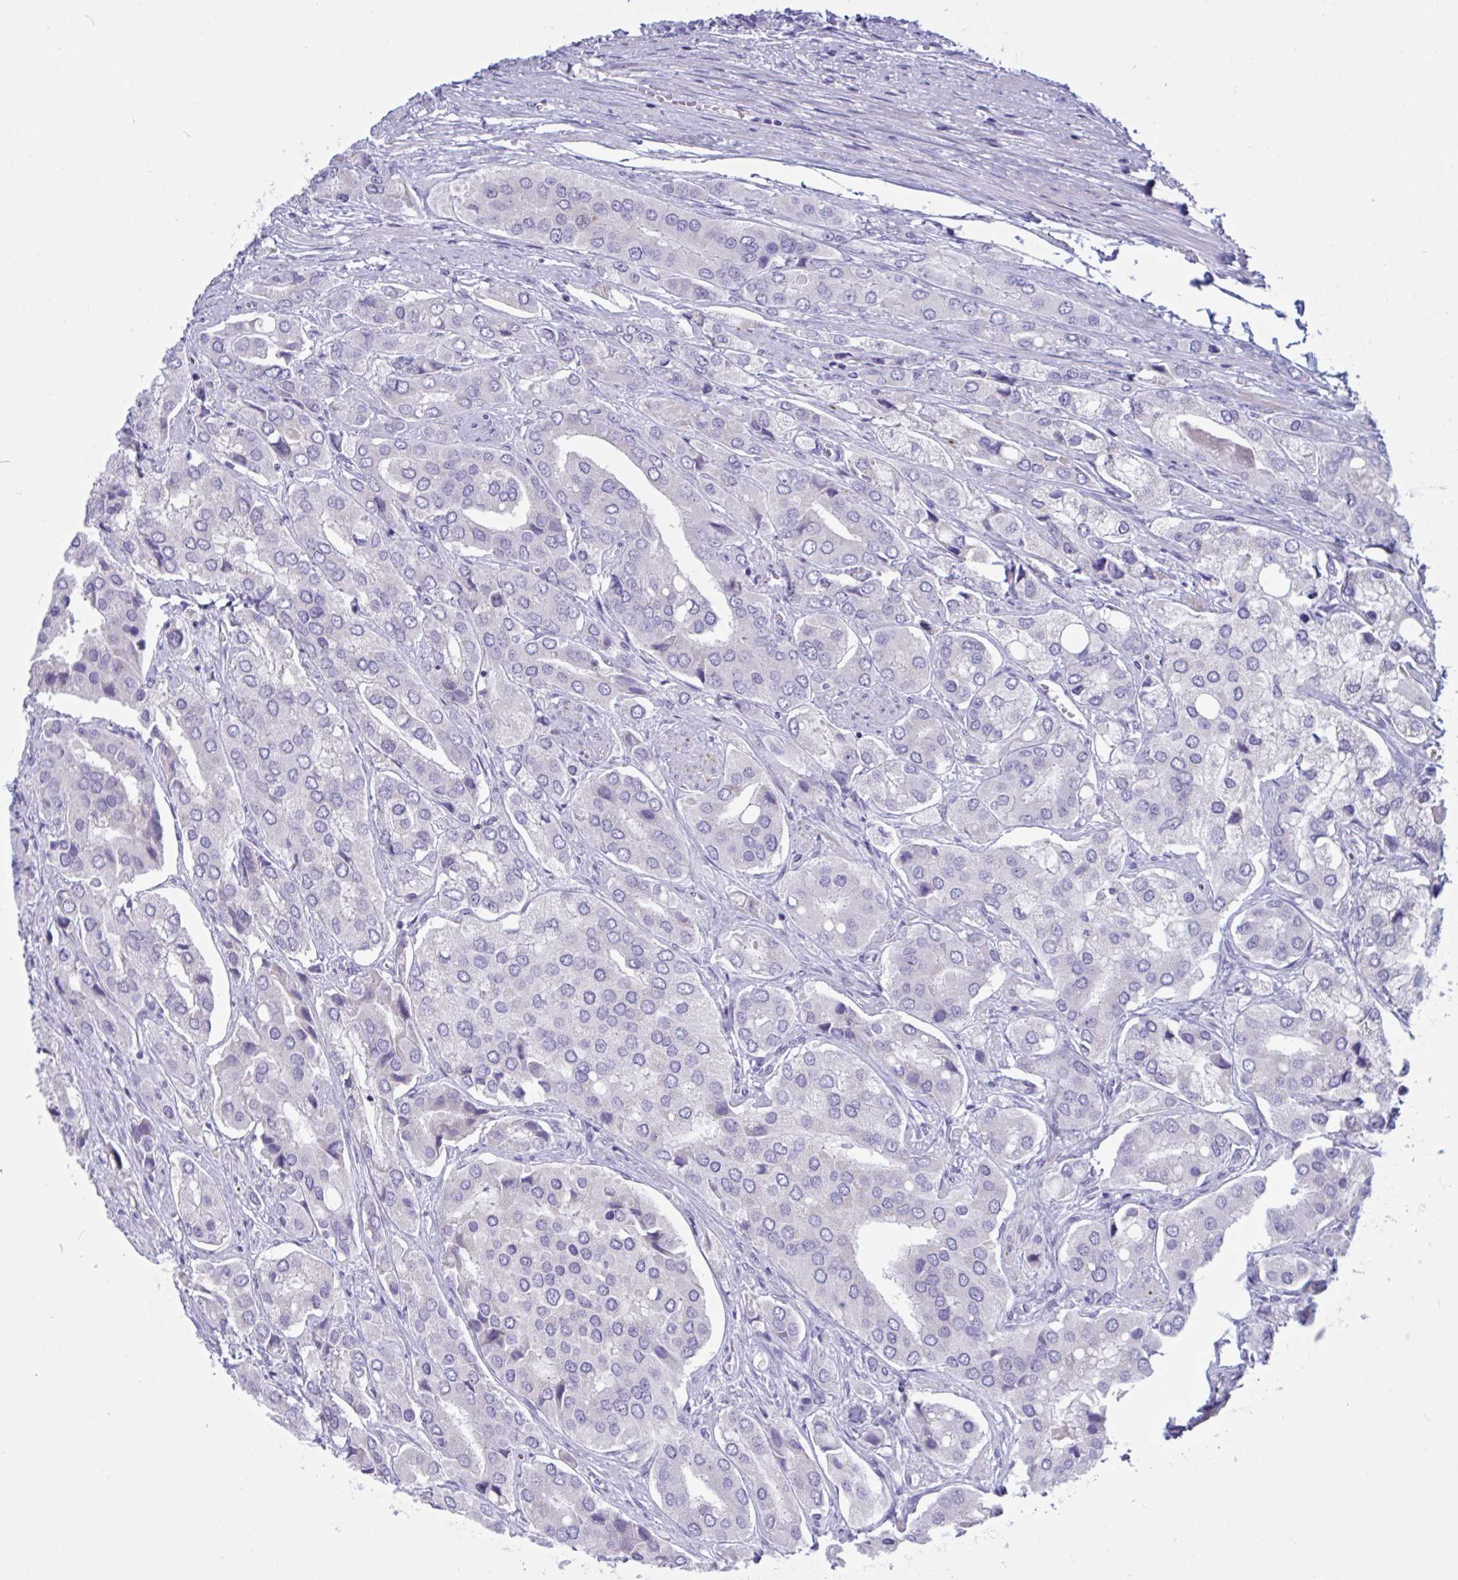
{"staining": {"intensity": "negative", "quantity": "none", "location": "none"}, "tissue": "prostate cancer", "cell_type": "Tumor cells", "image_type": "cancer", "snomed": [{"axis": "morphology", "description": "Adenocarcinoma, Low grade"}, {"axis": "topography", "description": "Prostate"}], "caption": "This is an immunohistochemistry (IHC) histopathology image of human prostate adenocarcinoma (low-grade). There is no positivity in tumor cells.", "gene": "OXLD1", "patient": {"sex": "male", "age": 69}}